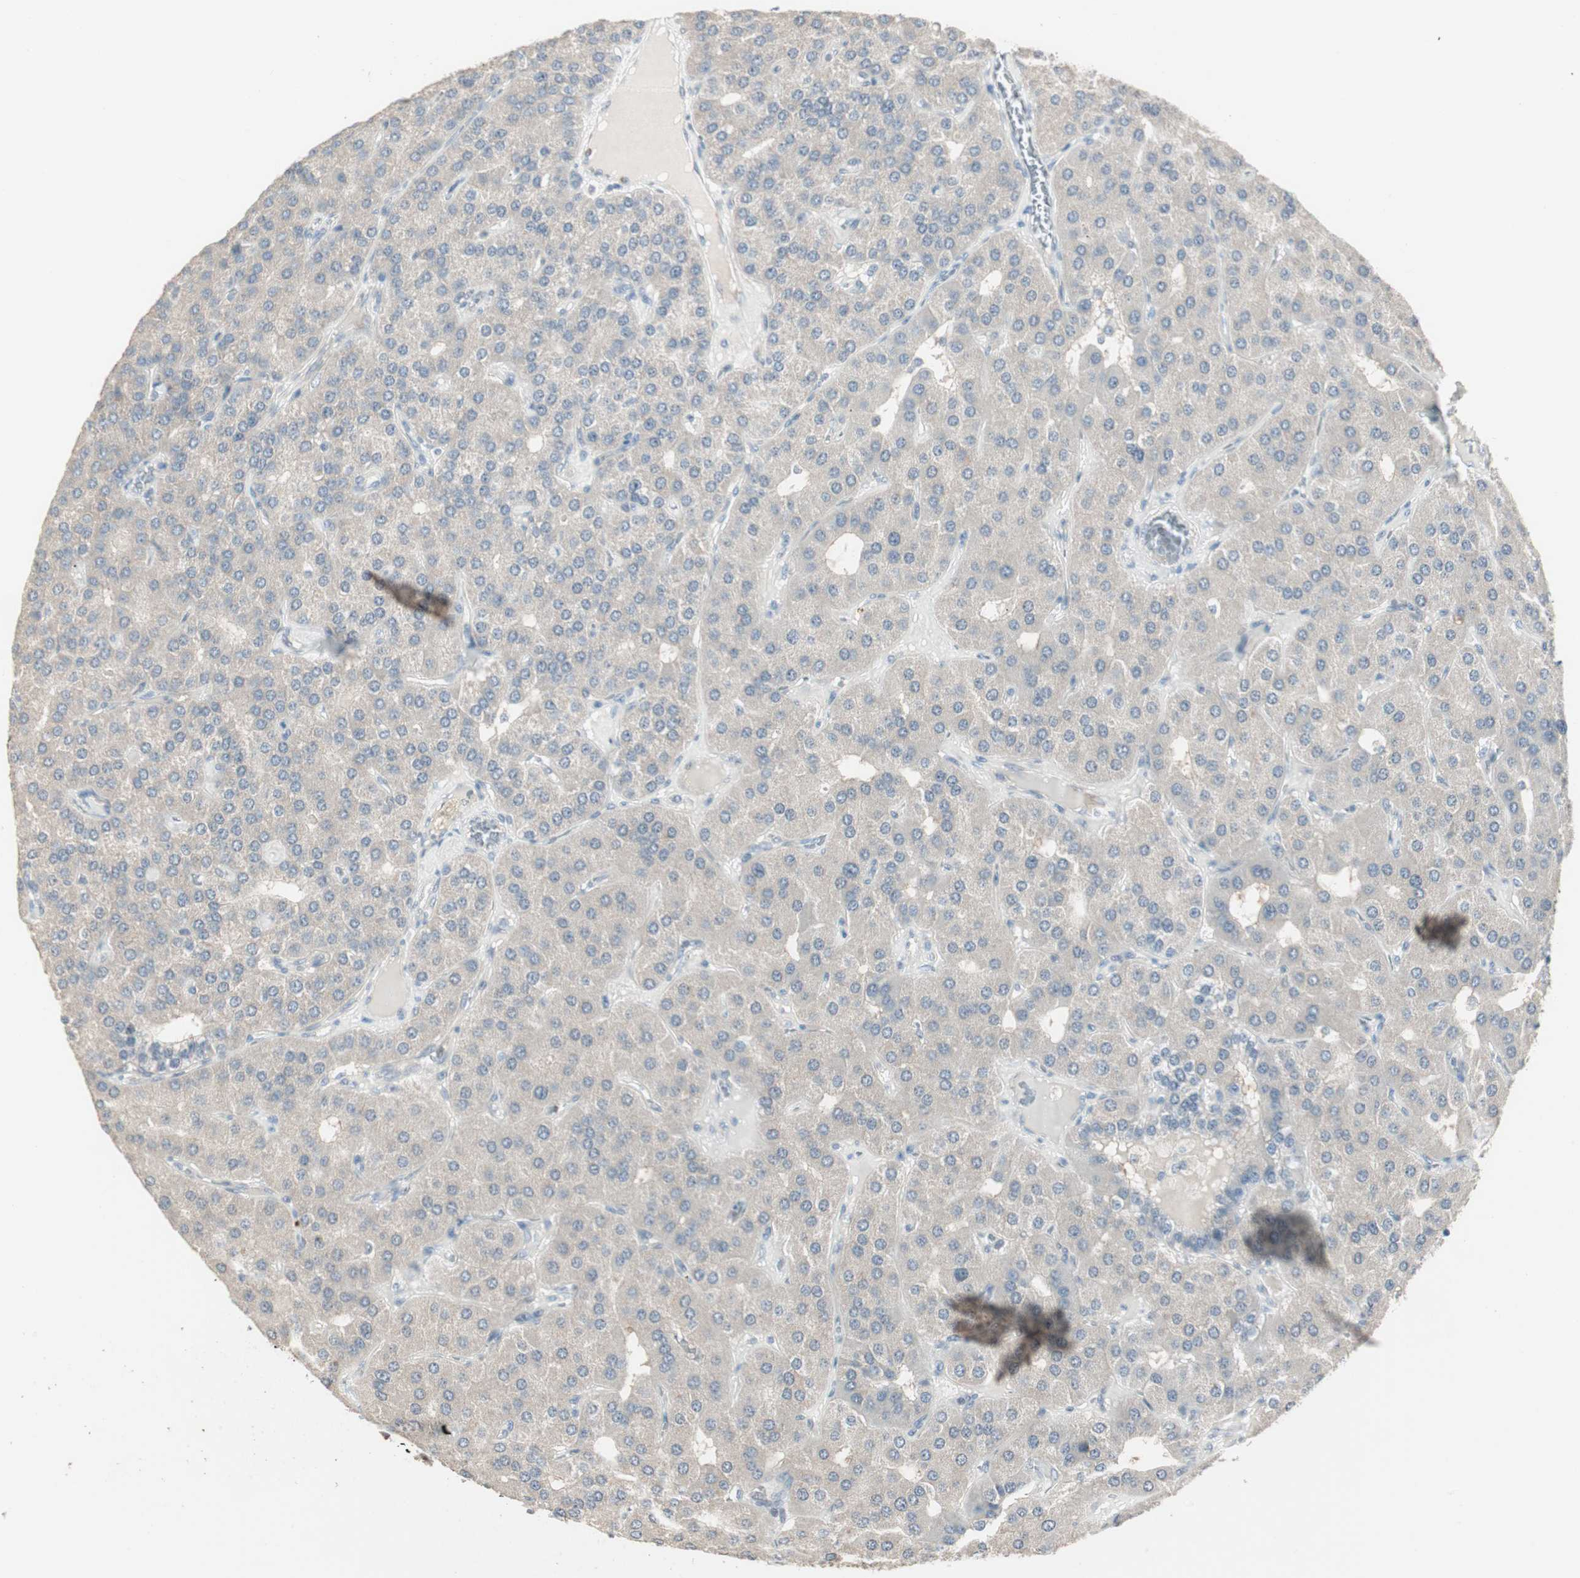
{"staining": {"intensity": "weak", "quantity": "25%-75%", "location": "cytoplasmic/membranous"}, "tissue": "parathyroid gland", "cell_type": "Glandular cells", "image_type": "normal", "snomed": [{"axis": "morphology", "description": "Normal tissue, NOS"}, {"axis": "morphology", "description": "Adenoma, NOS"}, {"axis": "topography", "description": "Parathyroid gland"}], "caption": "Immunohistochemistry micrograph of normal parathyroid gland stained for a protein (brown), which displays low levels of weak cytoplasmic/membranous staining in approximately 25%-75% of glandular cells.", "gene": "PDZK1", "patient": {"sex": "female", "age": 86}}